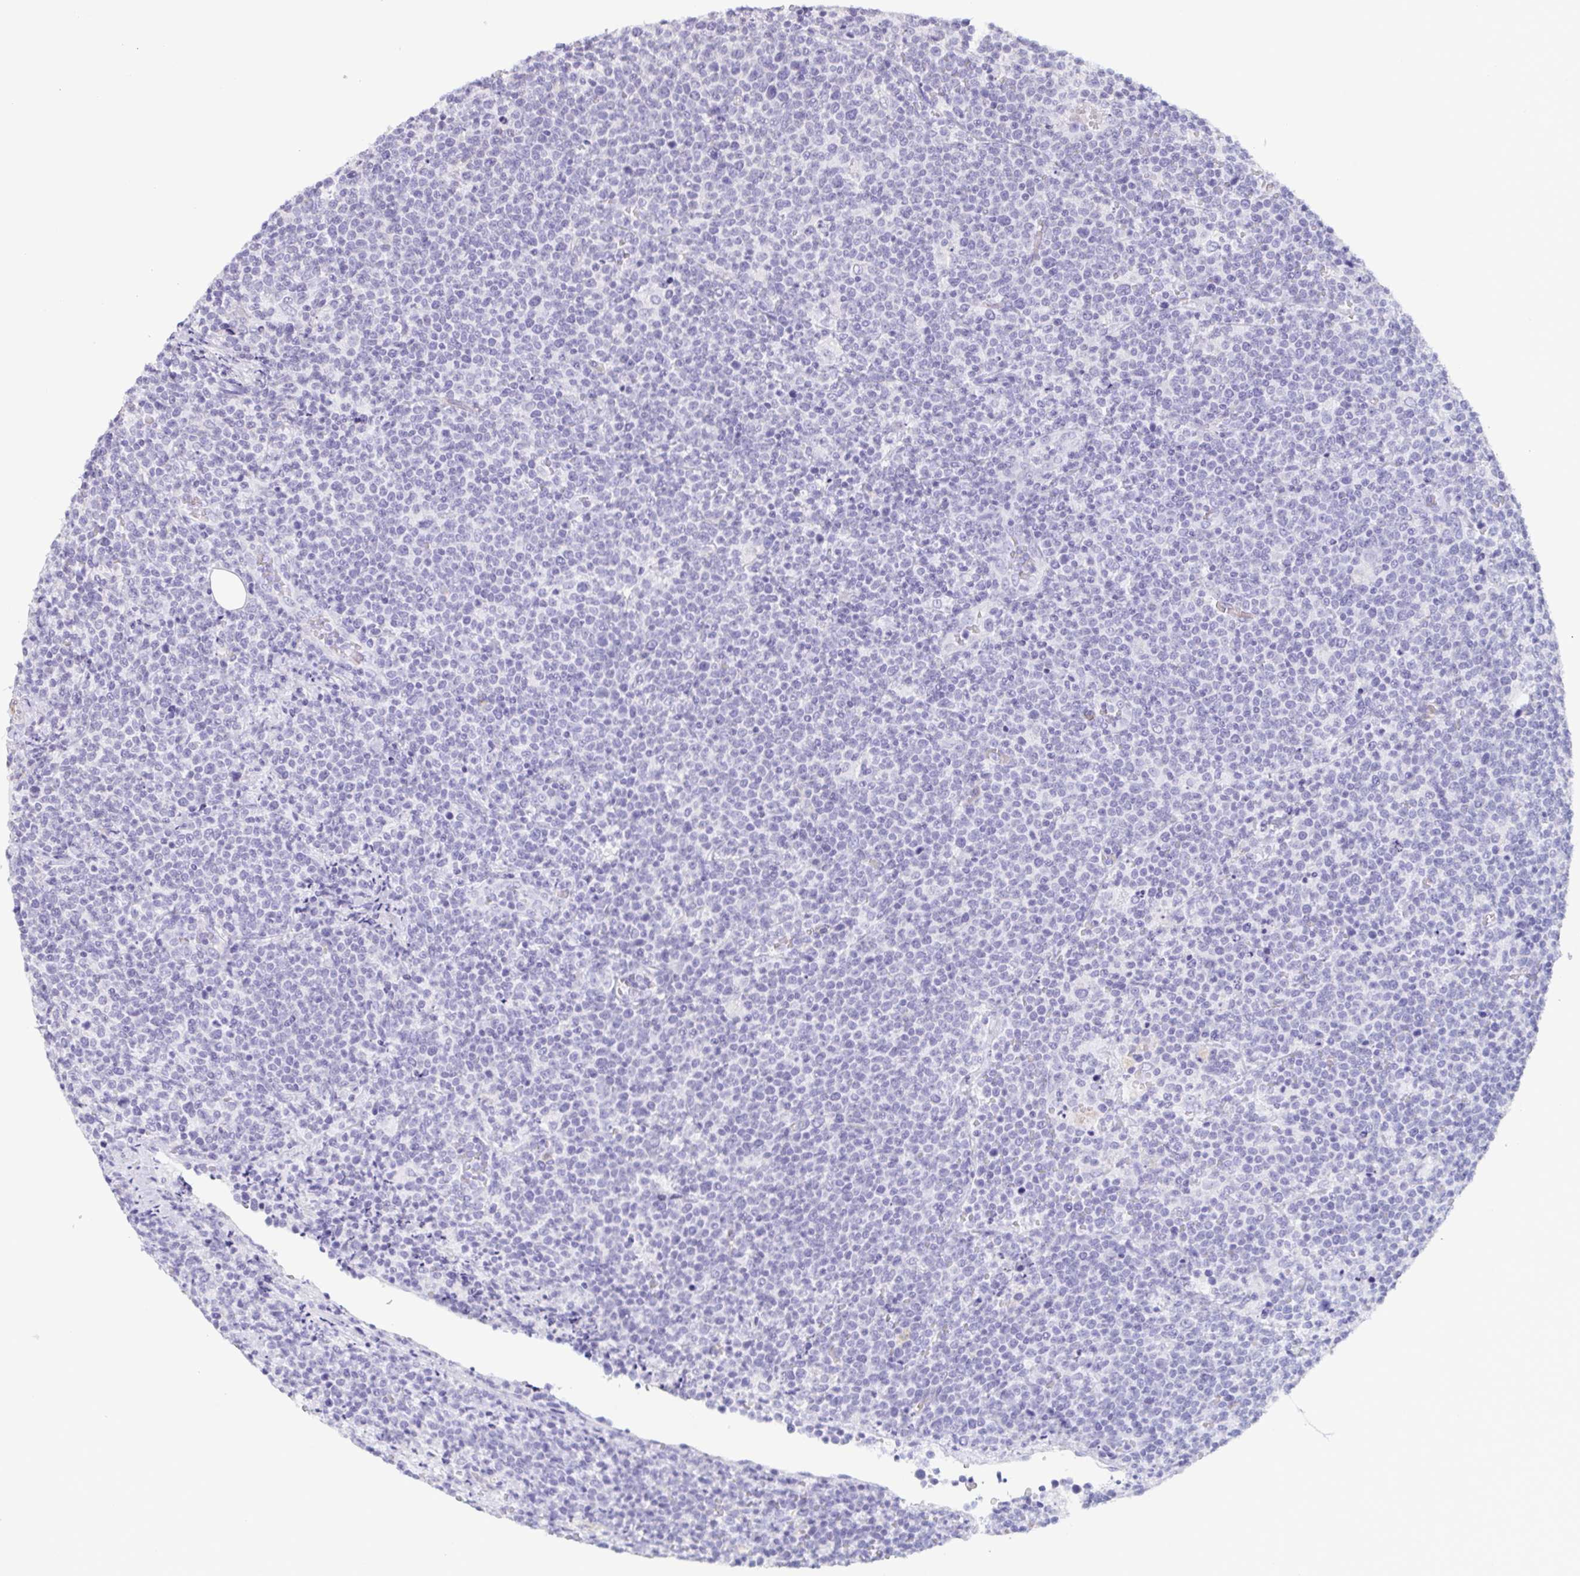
{"staining": {"intensity": "negative", "quantity": "none", "location": "none"}, "tissue": "lymphoma", "cell_type": "Tumor cells", "image_type": "cancer", "snomed": [{"axis": "morphology", "description": "Malignant lymphoma, non-Hodgkin's type, High grade"}, {"axis": "topography", "description": "Lymph node"}], "caption": "Image shows no protein staining in tumor cells of high-grade malignant lymphoma, non-Hodgkin's type tissue. The staining was performed using DAB to visualize the protein expression in brown, while the nuclei were stained in blue with hematoxylin (Magnification: 20x).", "gene": "PRR27", "patient": {"sex": "male", "age": 61}}